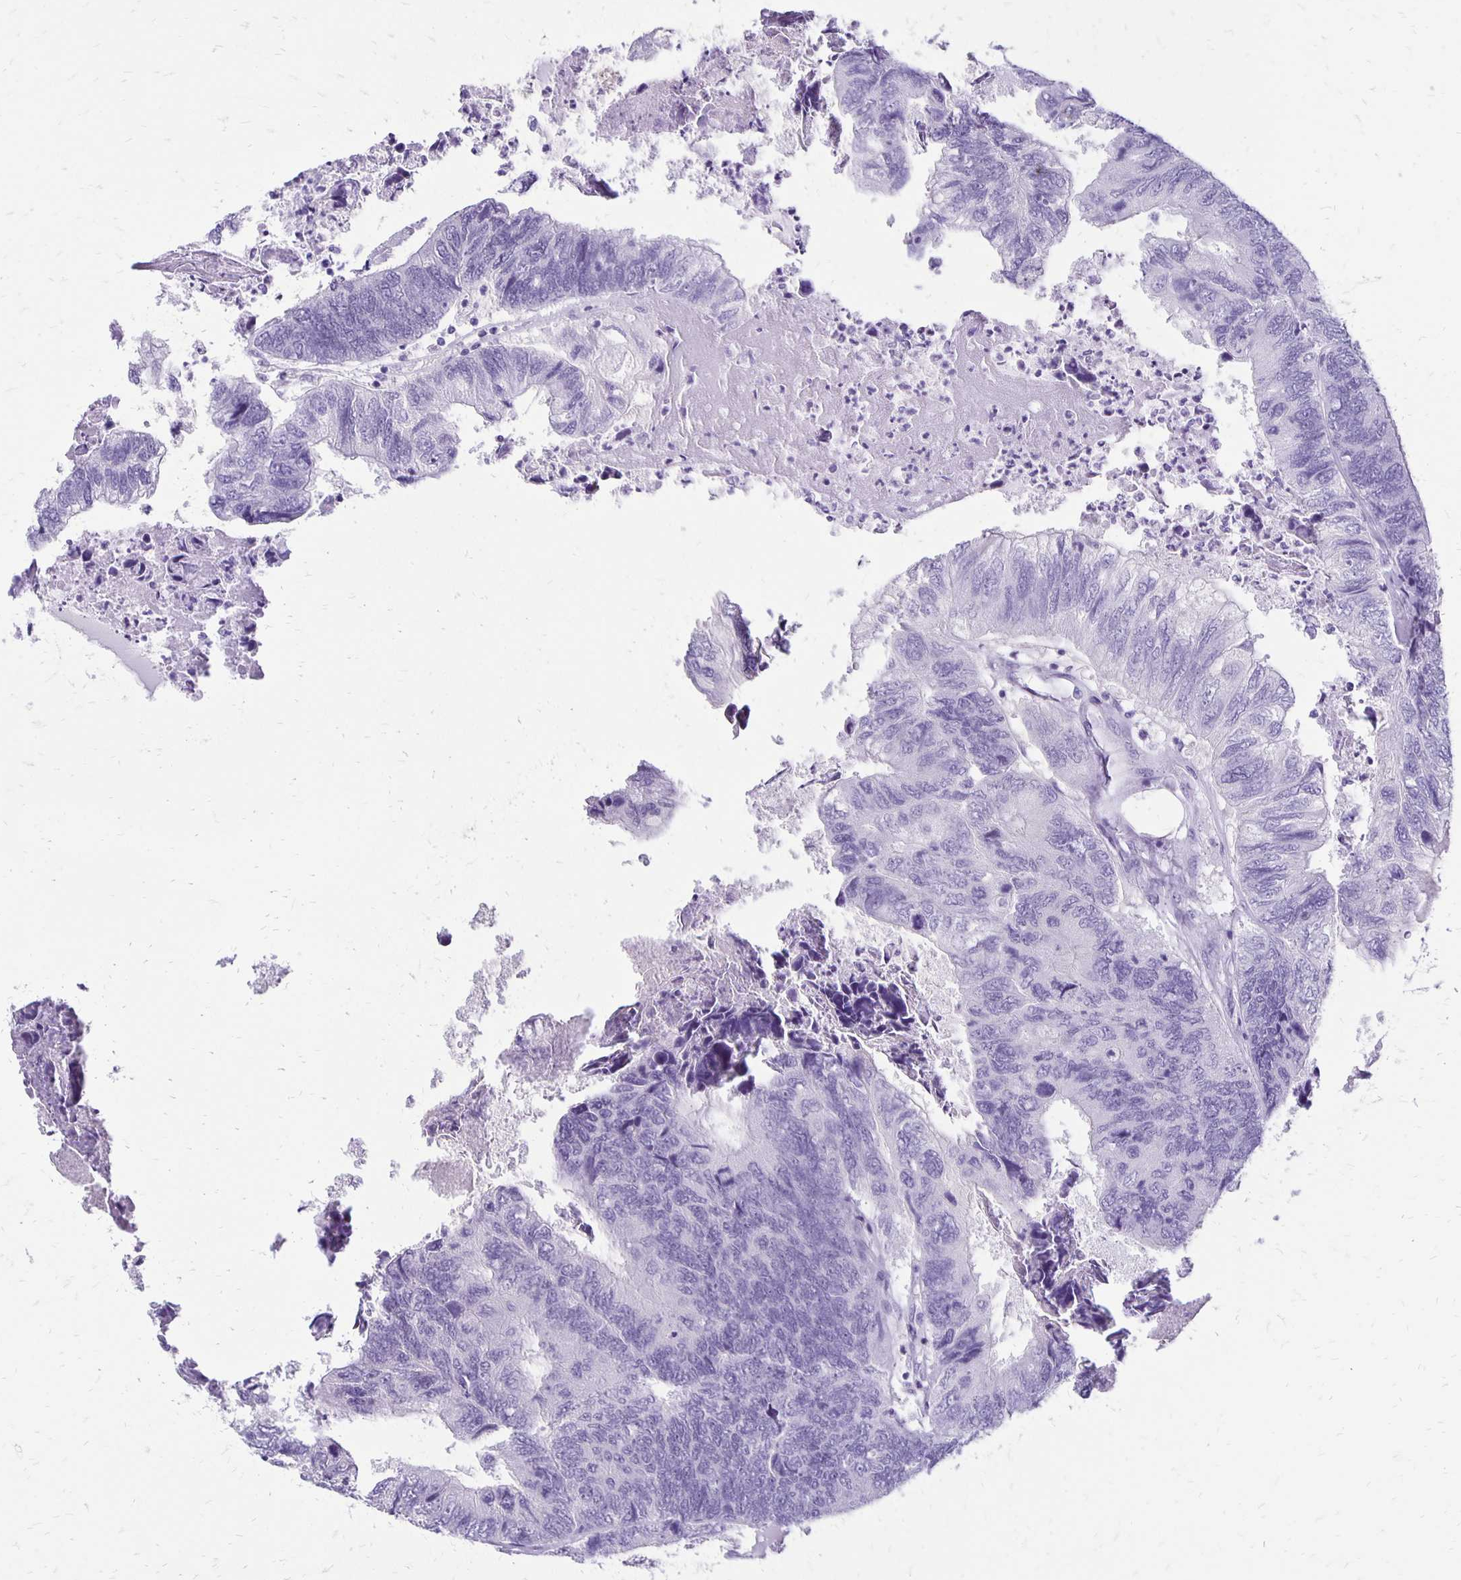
{"staining": {"intensity": "negative", "quantity": "none", "location": "none"}, "tissue": "colorectal cancer", "cell_type": "Tumor cells", "image_type": "cancer", "snomed": [{"axis": "morphology", "description": "Adenocarcinoma, NOS"}, {"axis": "topography", "description": "Colon"}], "caption": "Immunohistochemical staining of human colorectal cancer displays no significant staining in tumor cells.", "gene": "ANKRD45", "patient": {"sex": "female", "age": 67}}